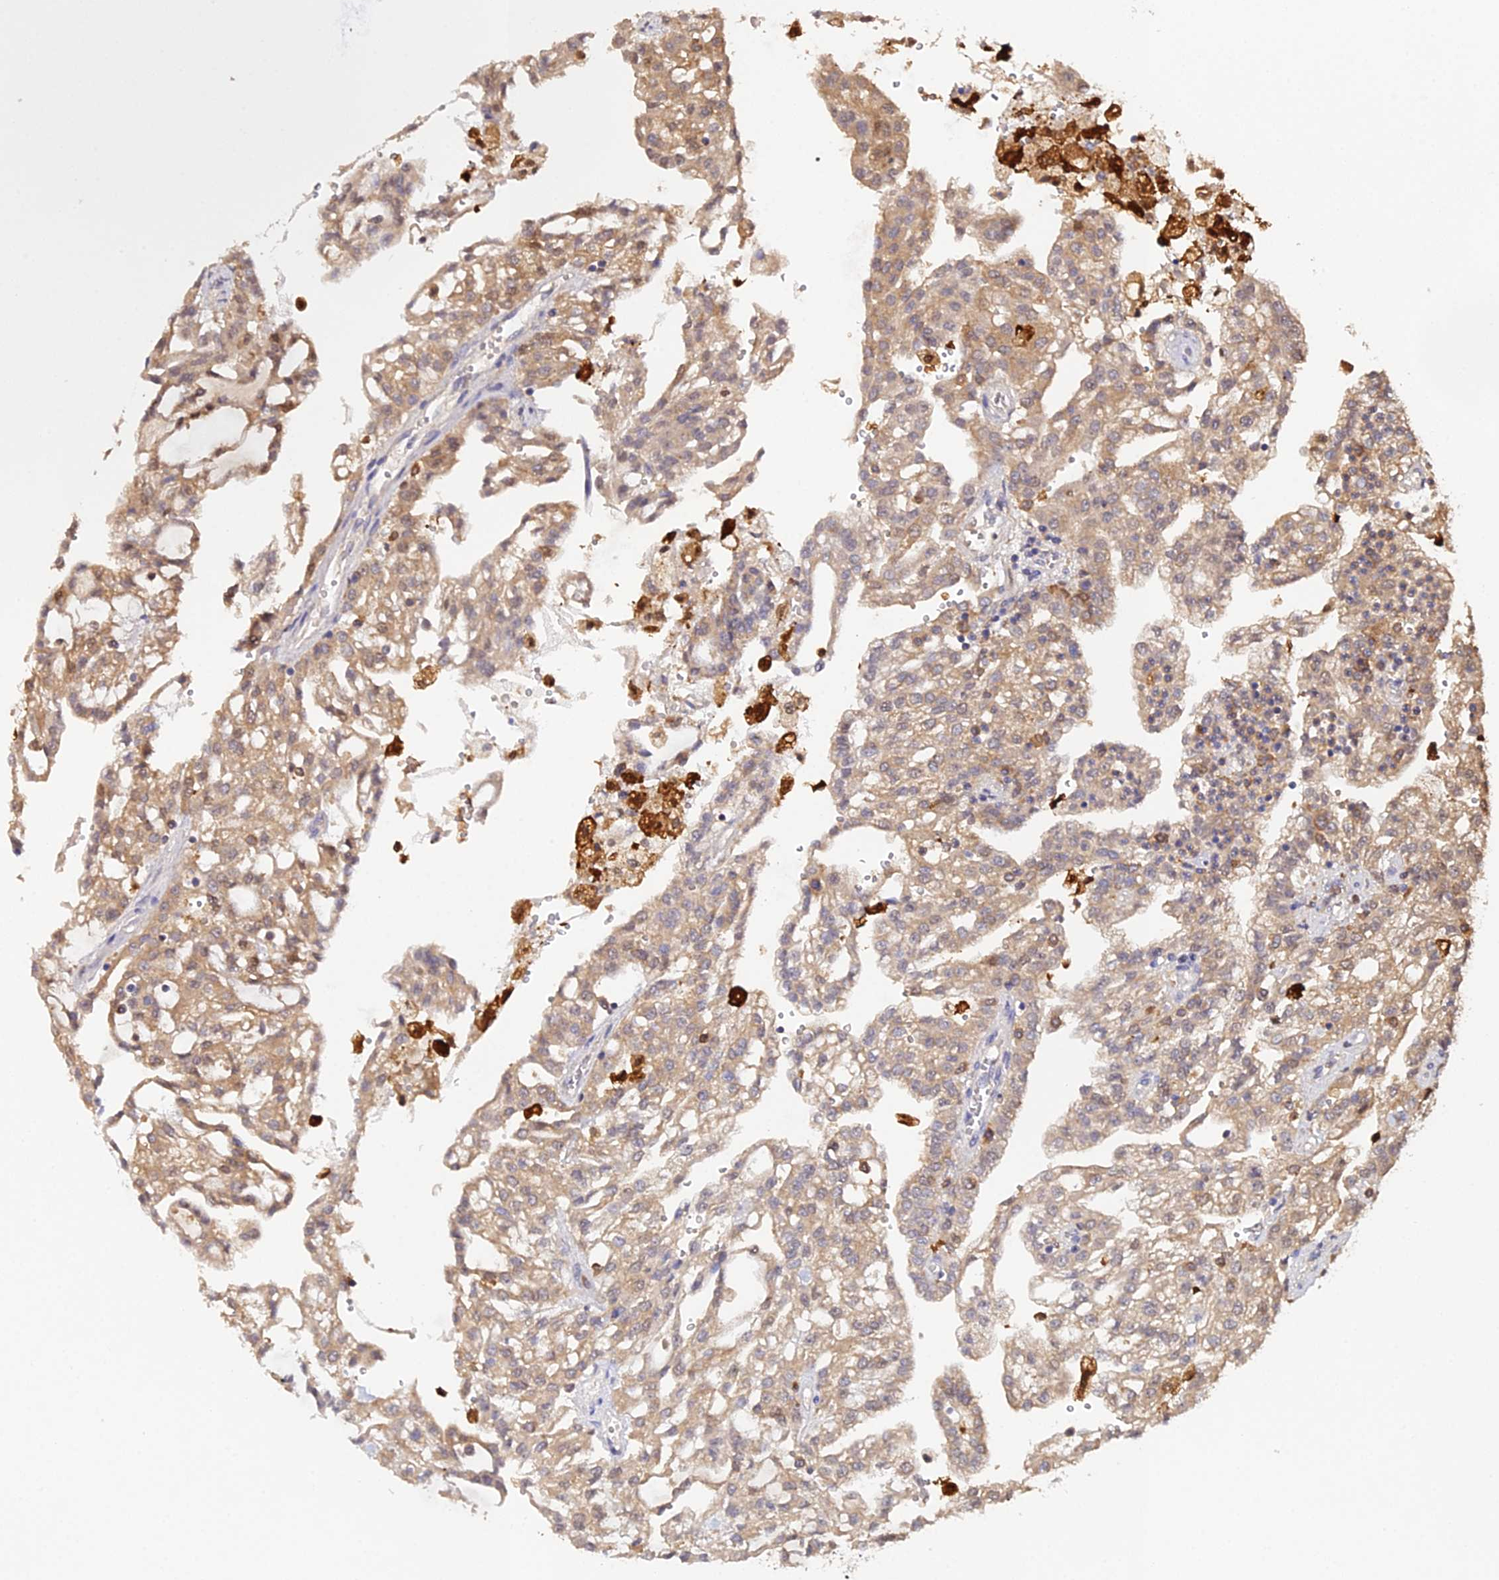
{"staining": {"intensity": "moderate", "quantity": ">75%", "location": "cytoplasmic/membranous"}, "tissue": "renal cancer", "cell_type": "Tumor cells", "image_type": "cancer", "snomed": [{"axis": "morphology", "description": "Adenocarcinoma, NOS"}, {"axis": "topography", "description": "Kidney"}], "caption": "Immunohistochemical staining of renal cancer exhibits medium levels of moderate cytoplasmic/membranous positivity in about >75% of tumor cells. (Stains: DAB in brown, nuclei in blue, Microscopy: brightfield microscopy at high magnification).", "gene": "FBP1", "patient": {"sex": "male", "age": 63}}